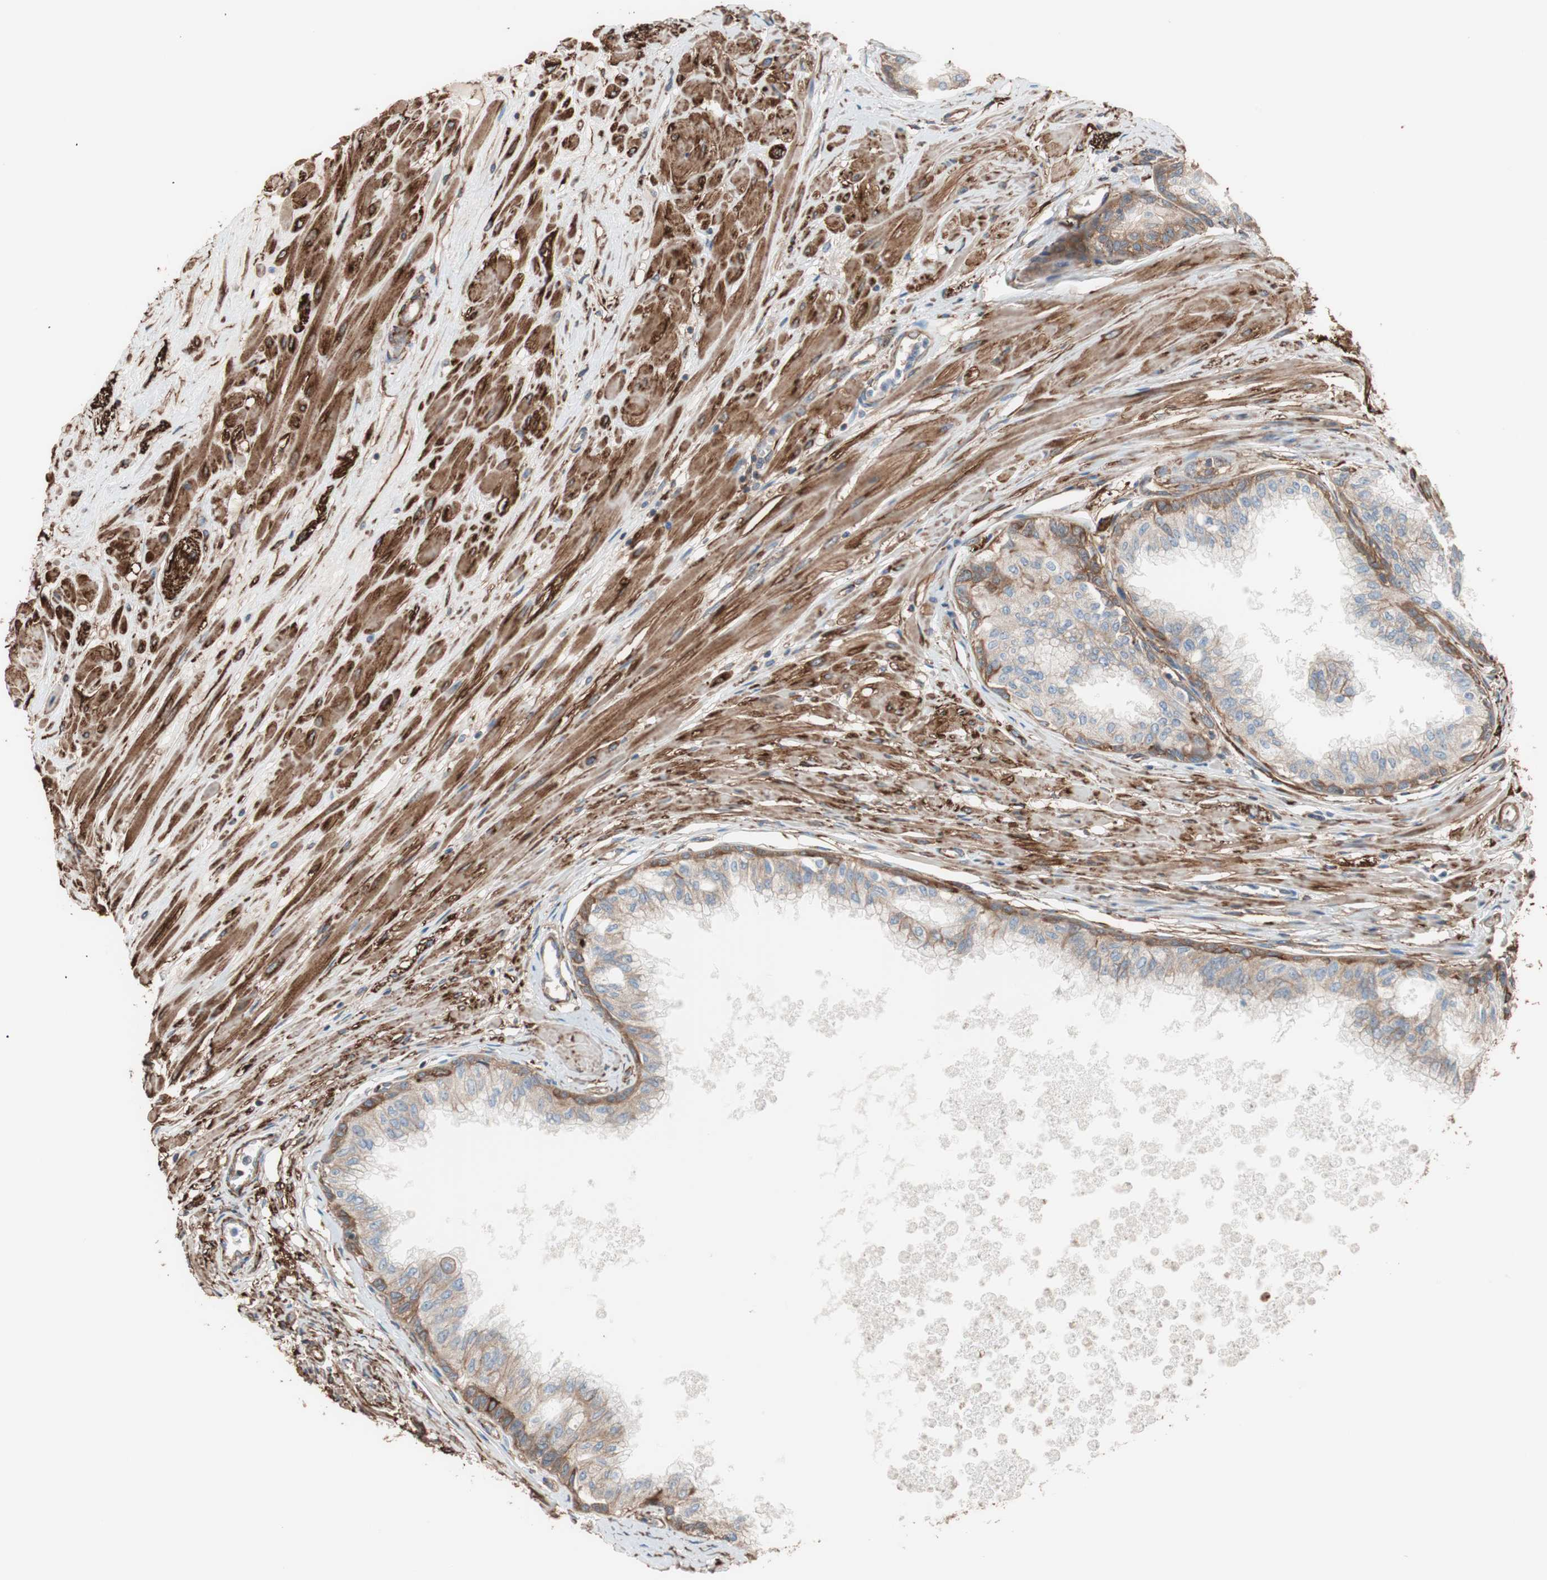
{"staining": {"intensity": "strong", "quantity": ">75%", "location": "cytoplasmic/membranous"}, "tissue": "prostate", "cell_type": "Glandular cells", "image_type": "normal", "snomed": [{"axis": "morphology", "description": "Normal tissue, NOS"}, {"axis": "topography", "description": "Prostate"}, {"axis": "topography", "description": "Seminal veicle"}], "caption": "Immunohistochemical staining of normal human prostate demonstrates >75% levels of strong cytoplasmic/membranous protein staining in about >75% of glandular cells.", "gene": "GPSM2", "patient": {"sex": "male", "age": 60}}